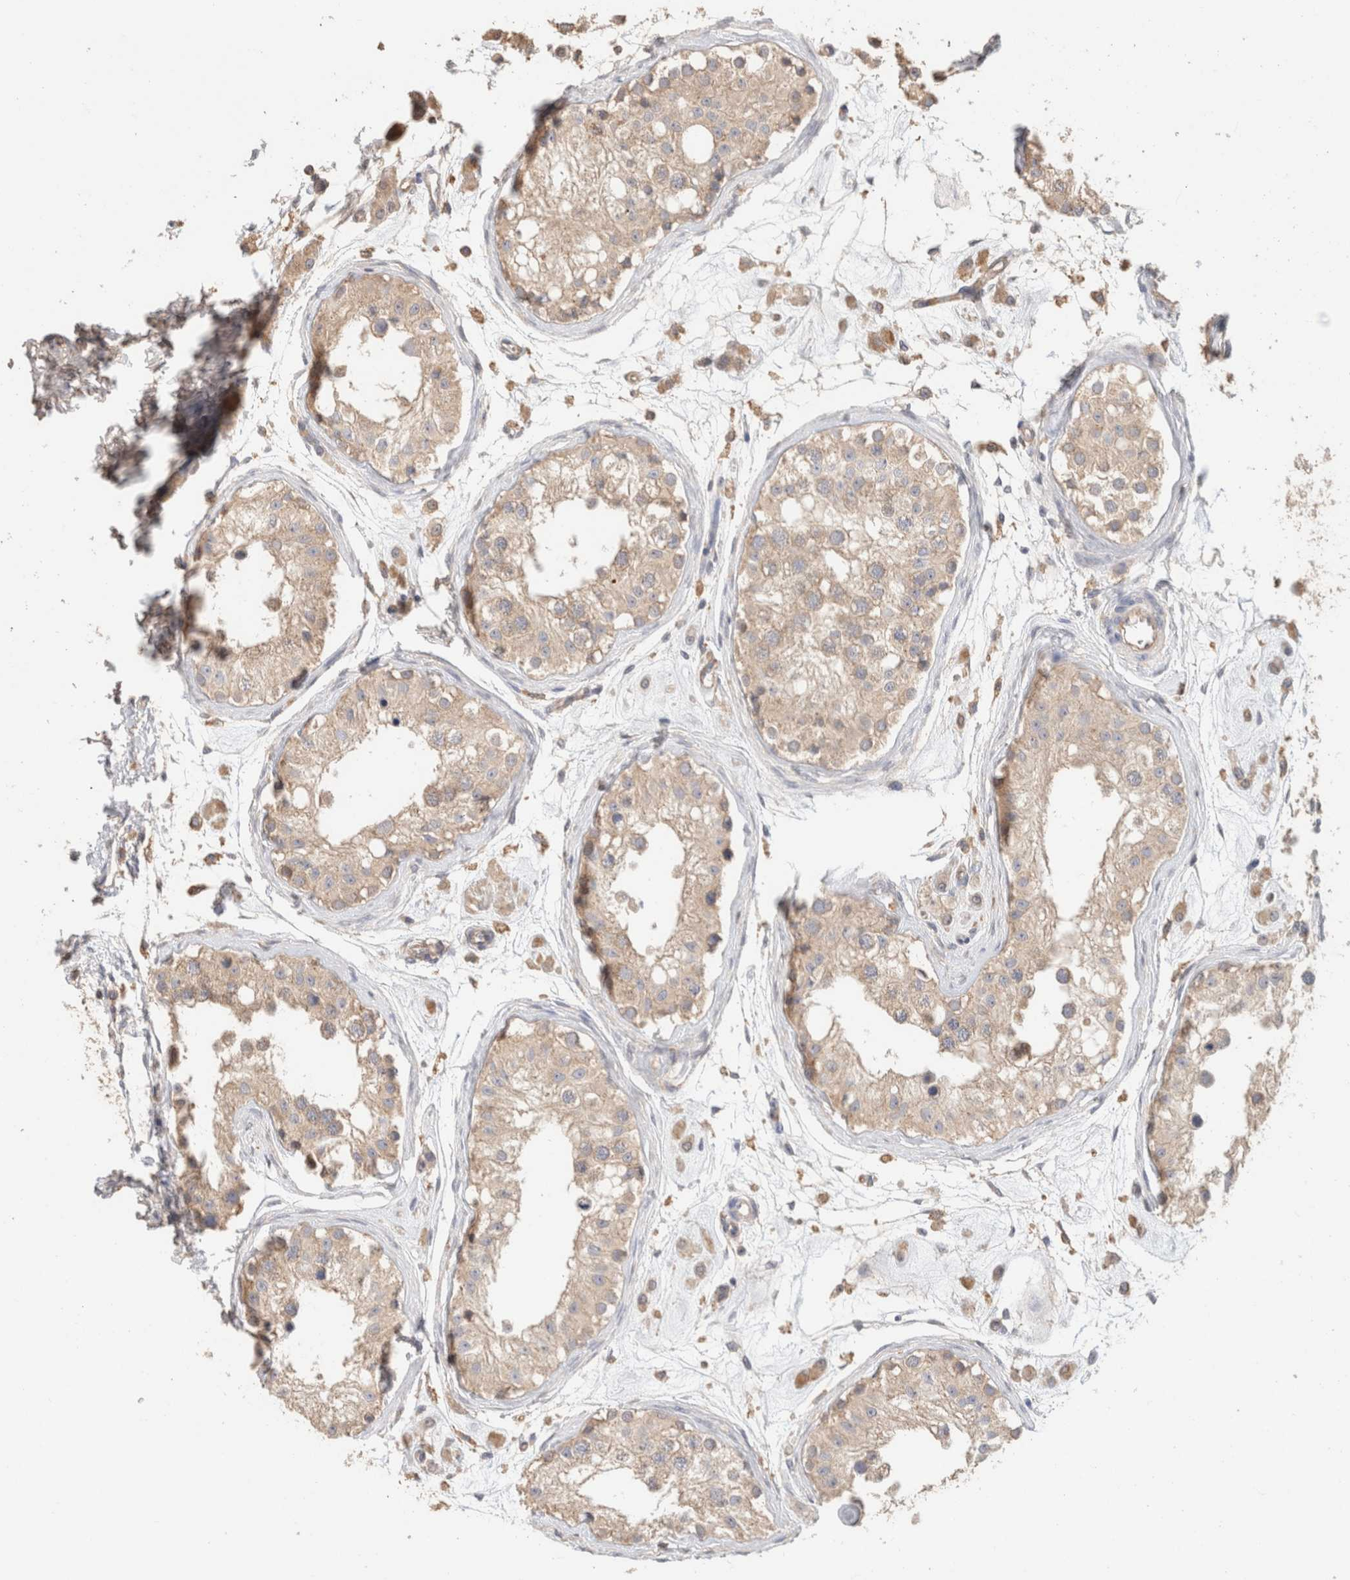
{"staining": {"intensity": "moderate", "quantity": ">75%", "location": "cytoplasmic/membranous"}, "tissue": "testis", "cell_type": "Cells in seminiferous ducts", "image_type": "normal", "snomed": [{"axis": "morphology", "description": "Normal tissue, NOS"}, {"axis": "morphology", "description": "Adenocarcinoma, metastatic, NOS"}, {"axis": "topography", "description": "Testis"}], "caption": "Protein analysis of normal testis reveals moderate cytoplasmic/membranous staining in about >75% of cells in seminiferous ducts.", "gene": "CFAP418", "patient": {"sex": "male", "age": 26}}